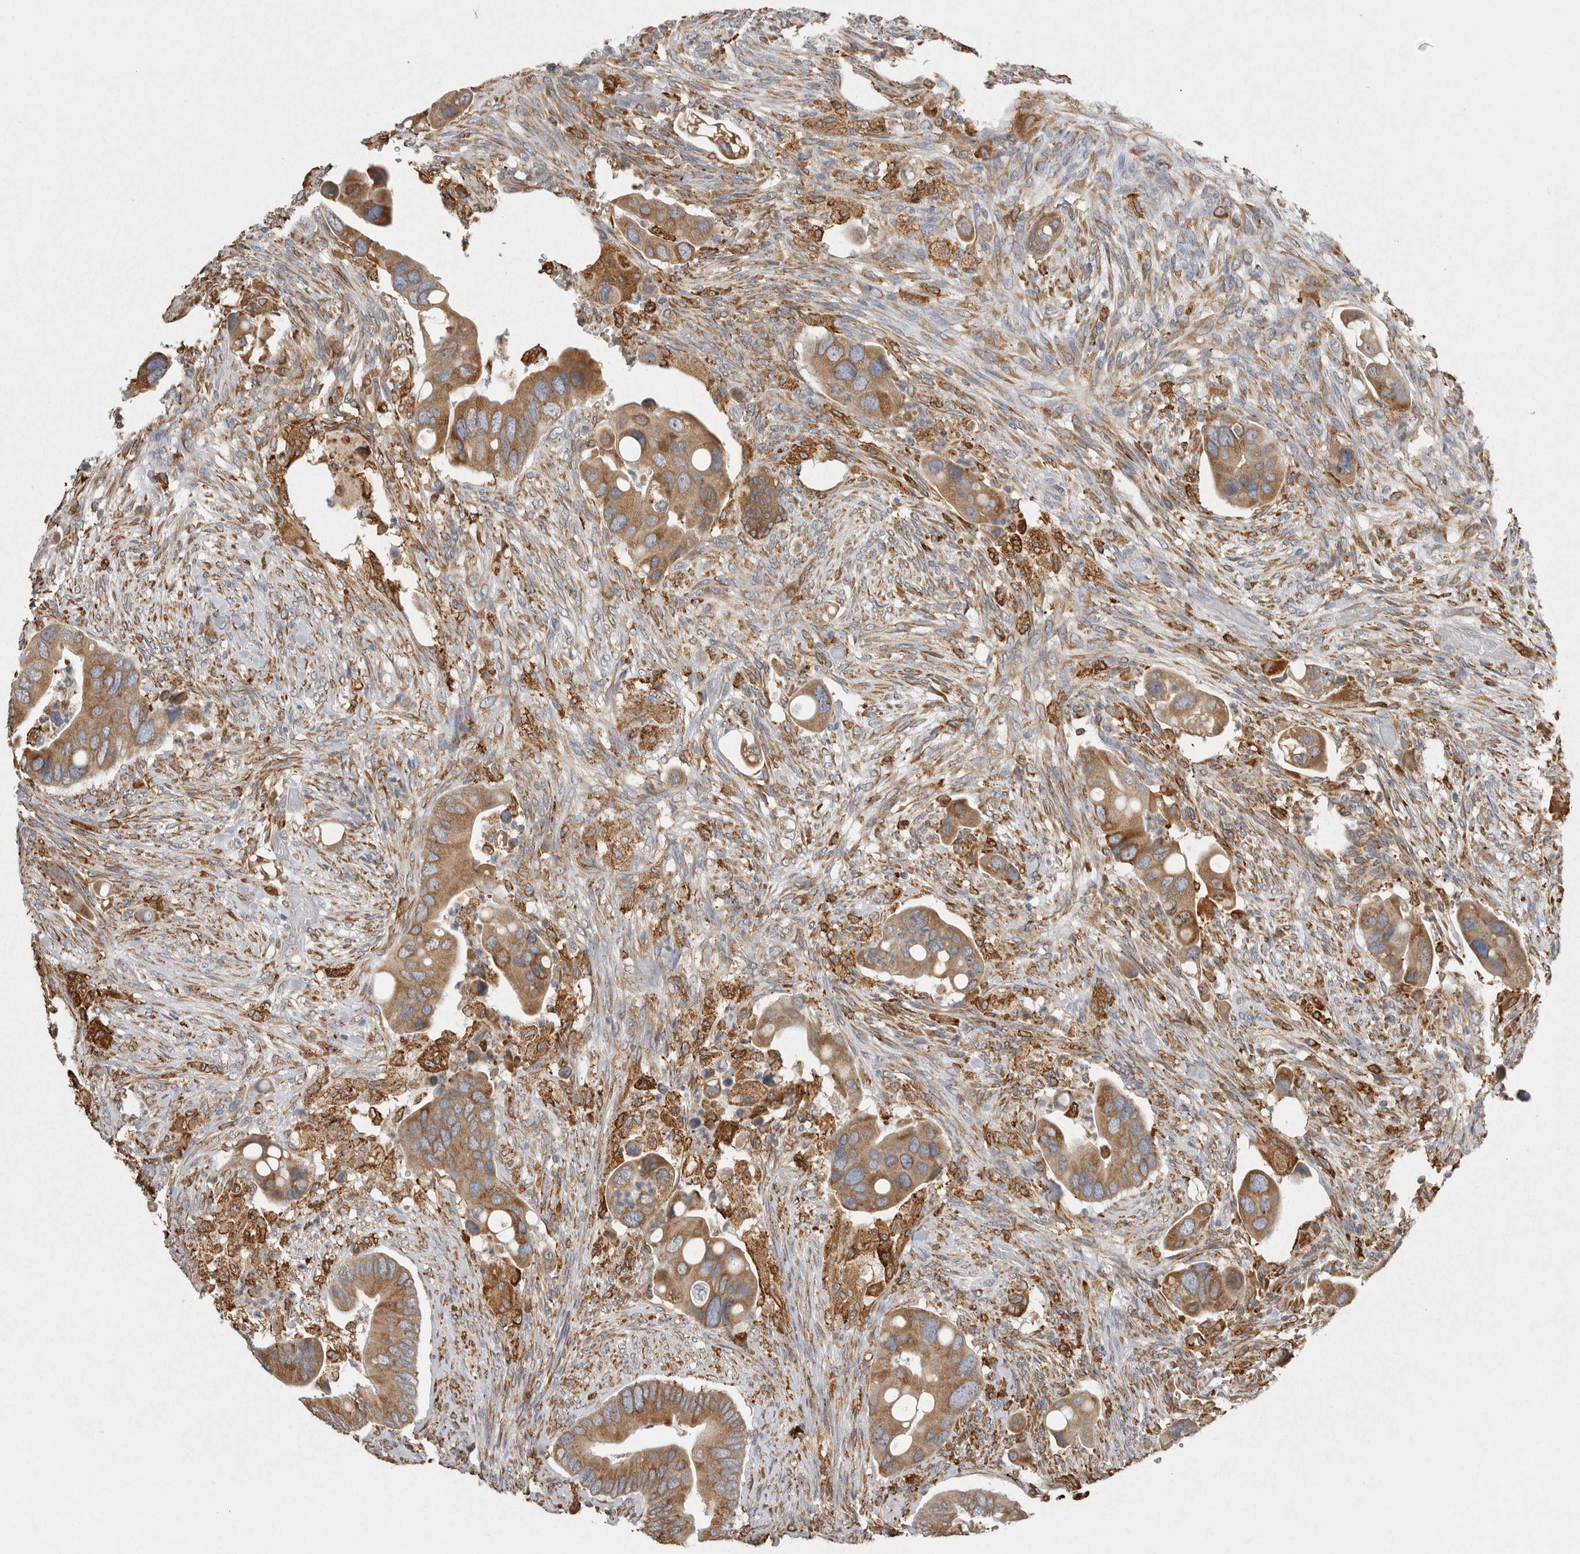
{"staining": {"intensity": "moderate", "quantity": ">75%", "location": "cytoplasmic/membranous"}, "tissue": "colorectal cancer", "cell_type": "Tumor cells", "image_type": "cancer", "snomed": [{"axis": "morphology", "description": "Adenocarcinoma, NOS"}, {"axis": "topography", "description": "Rectum"}], "caption": "The histopathology image reveals a brown stain indicating the presence of a protein in the cytoplasmic/membranous of tumor cells in colorectal cancer (adenocarcinoma). (brown staining indicates protein expression, while blue staining denotes nuclei).", "gene": "LRPAP1", "patient": {"sex": "female", "age": 57}}